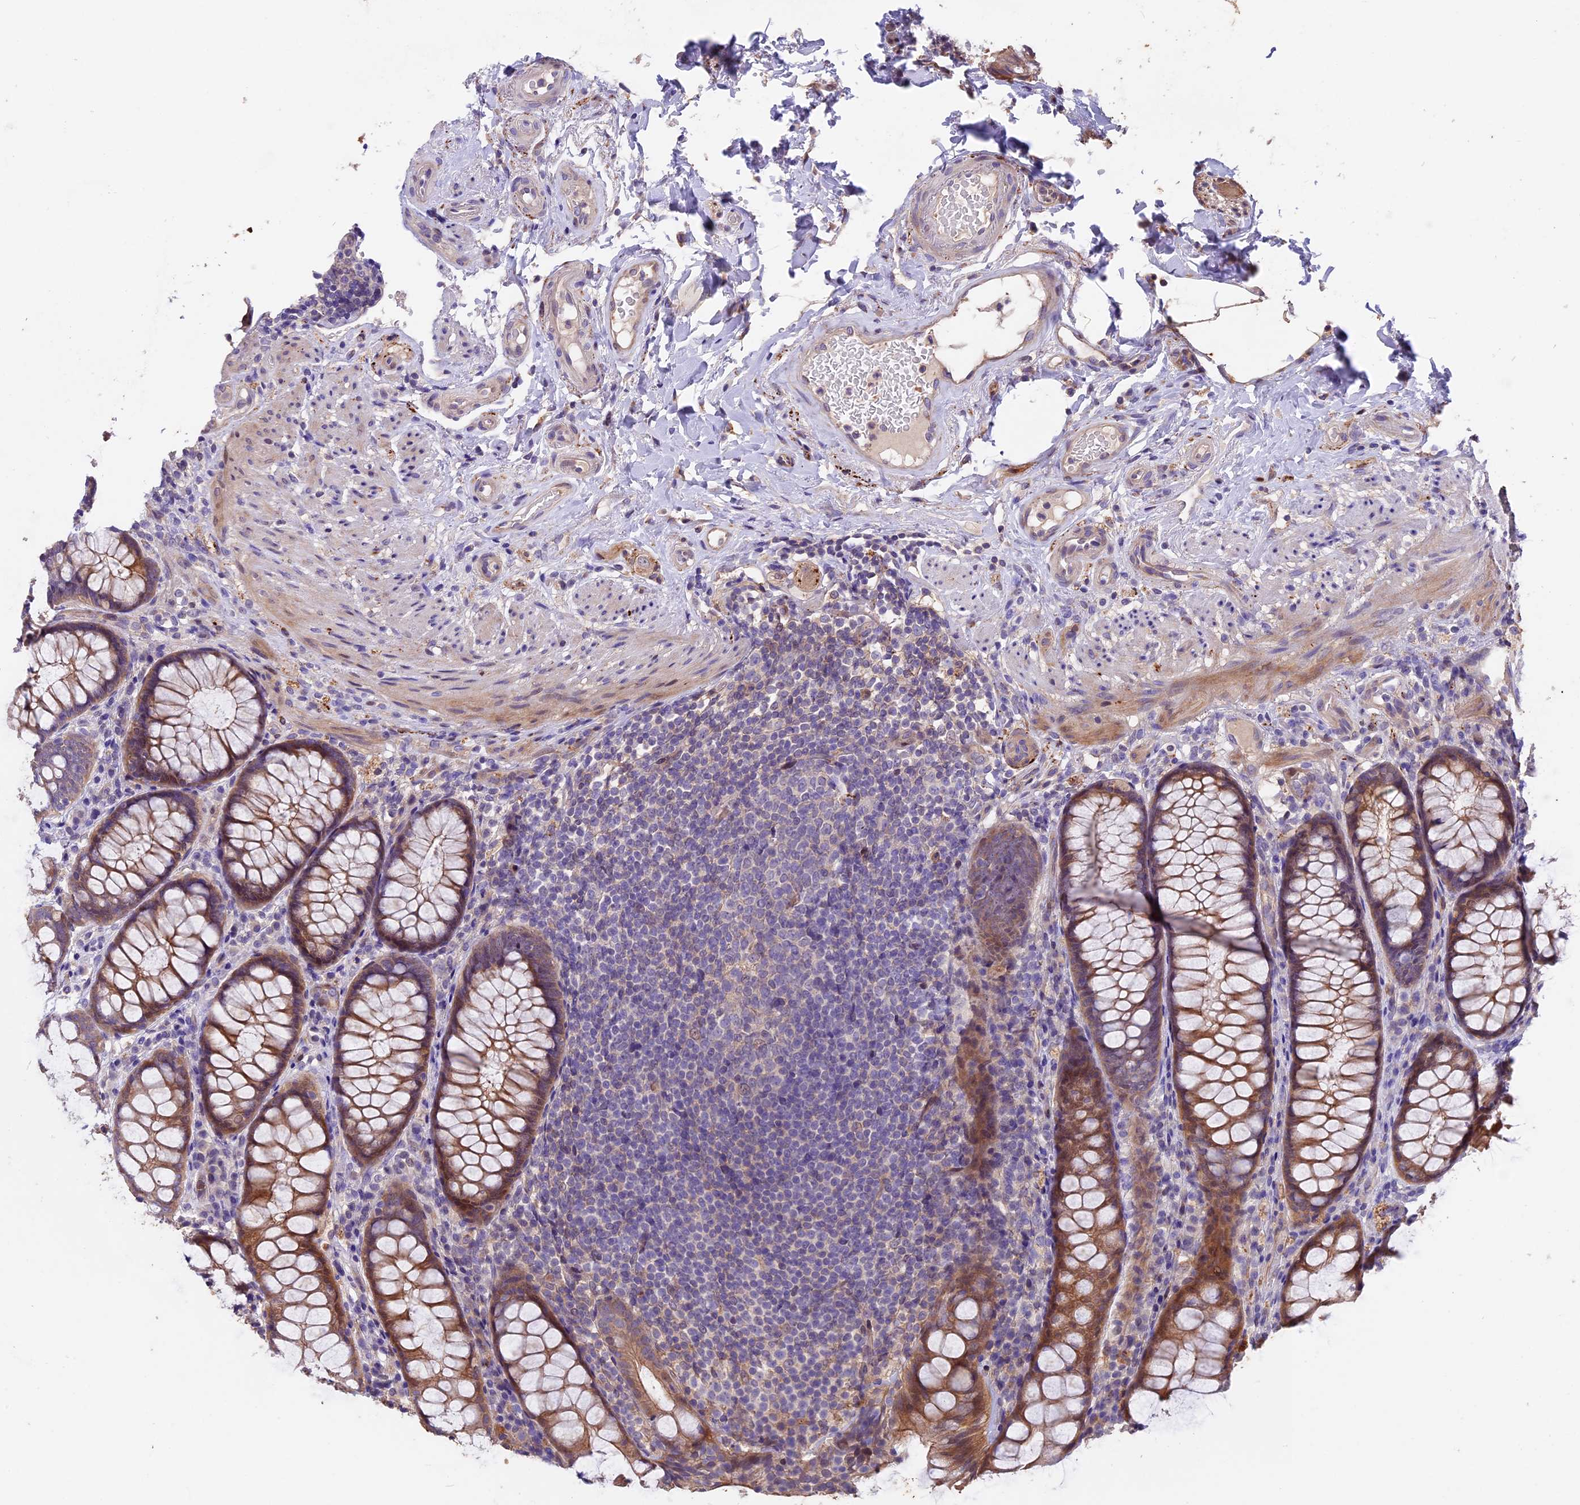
{"staining": {"intensity": "moderate", "quantity": ">75%", "location": "cytoplasmic/membranous"}, "tissue": "rectum", "cell_type": "Glandular cells", "image_type": "normal", "snomed": [{"axis": "morphology", "description": "Normal tissue, NOS"}, {"axis": "topography", "description": "Rectum"}], "caption": "A medium amount of moderate cytoplasmic/membranous staining is identified in approximately >75% of glandular cells in benign rectum.", "gene": "NCK2", "patient": {"sex": "male", "age": 83}}